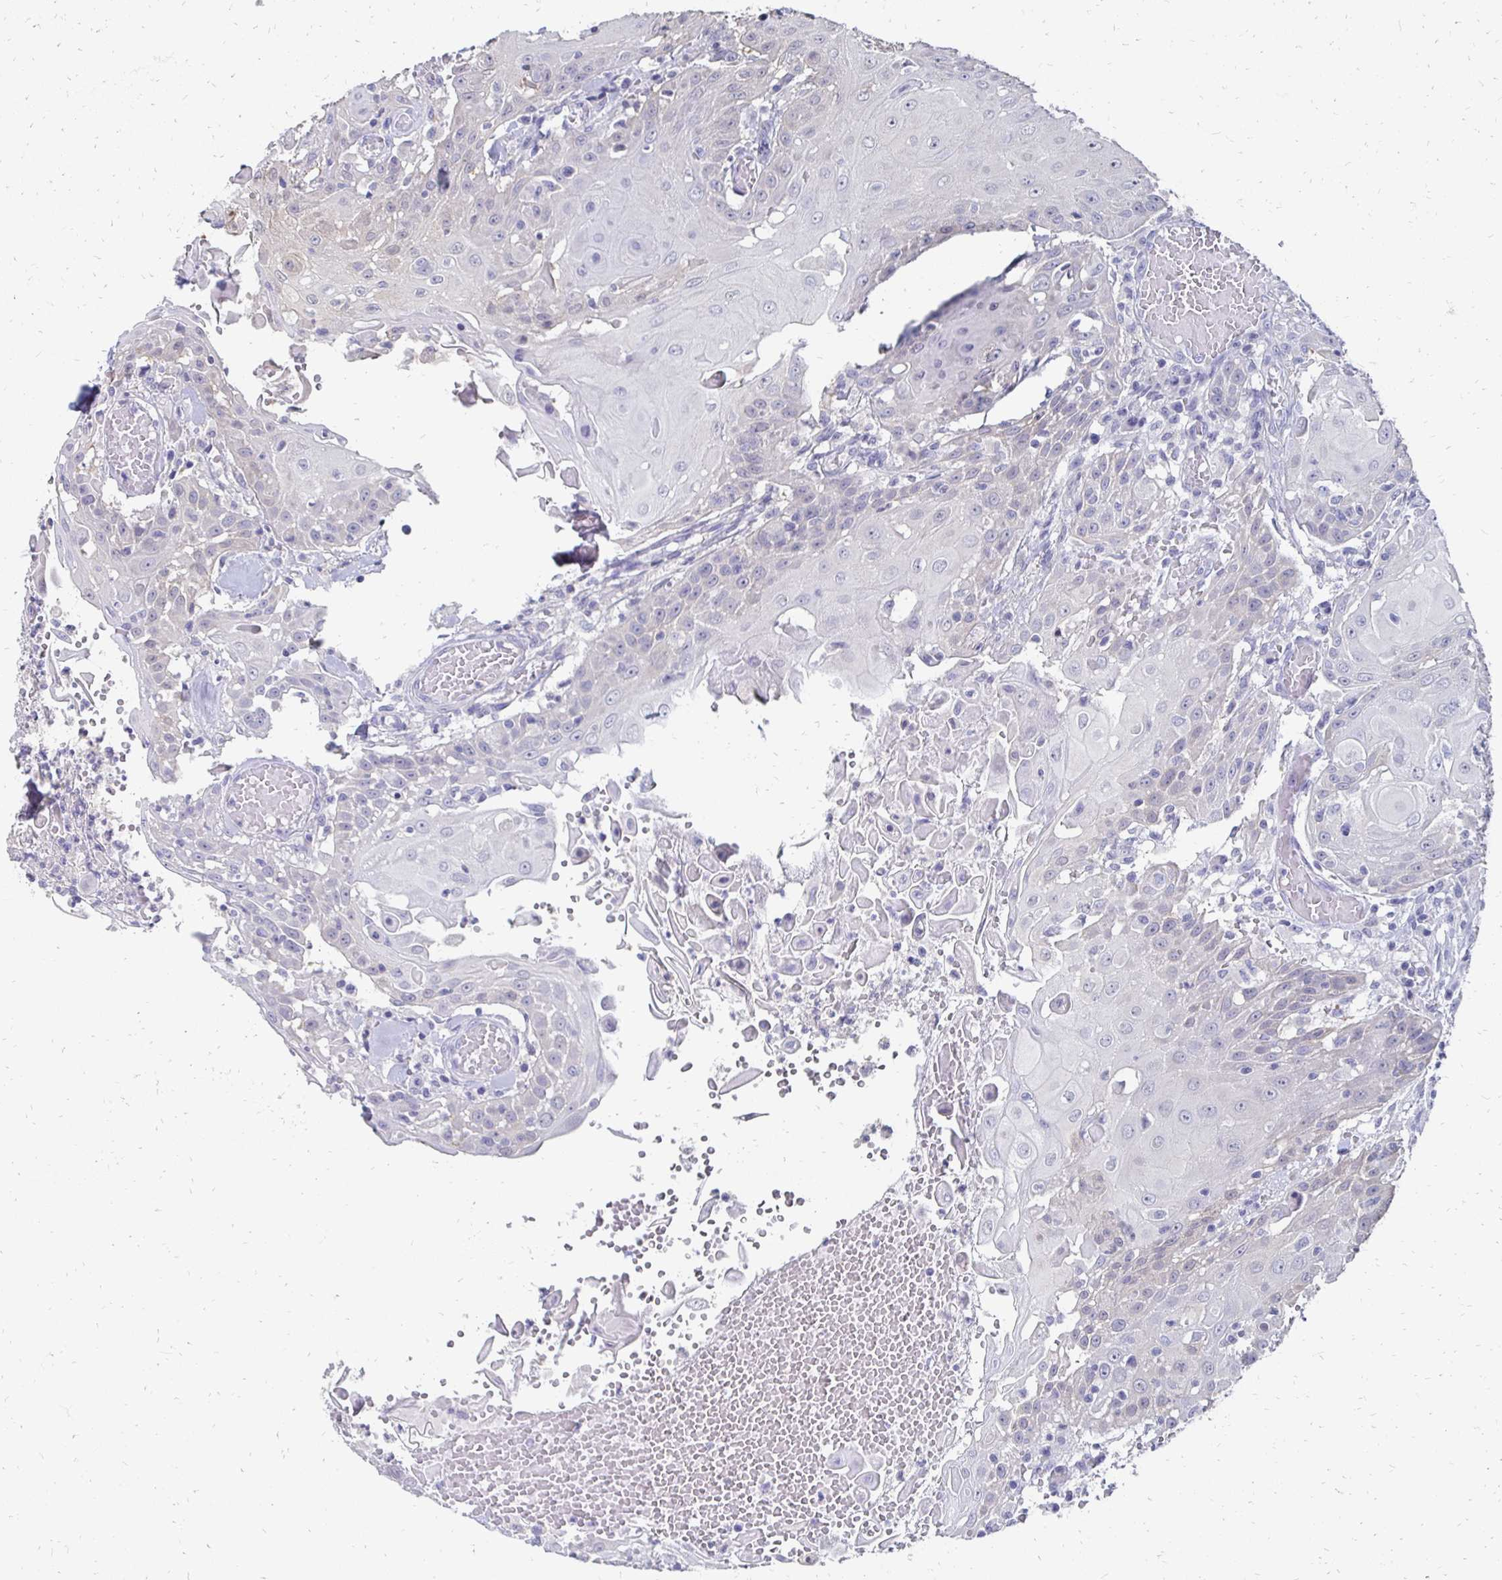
{"staining": {"intensity": "negative", "quantity": "none", "location": "none"}, "tissue": "head and neck cancer", "cell_type": "Tumor cells", "image_type": "cancer", "snomed": [{"axis": "morphology", "description": "Normal tissue, NOS"}, {"axis": "morphology", "description": "Squamous cell carcinoma, NOS"}, {"axis": "topography", "description": "Oral tissue"}, {"axis": "topography", "description": "Head-Neck"}], "caption": "Immunohistochemistry histopathology image of human squamous cell carcinoma (head and neck) stained for a protein (brown), which displays no staining in tumor cells.", "gene": "SYCP3", "patient": {"sex": "female", "age": 55}}